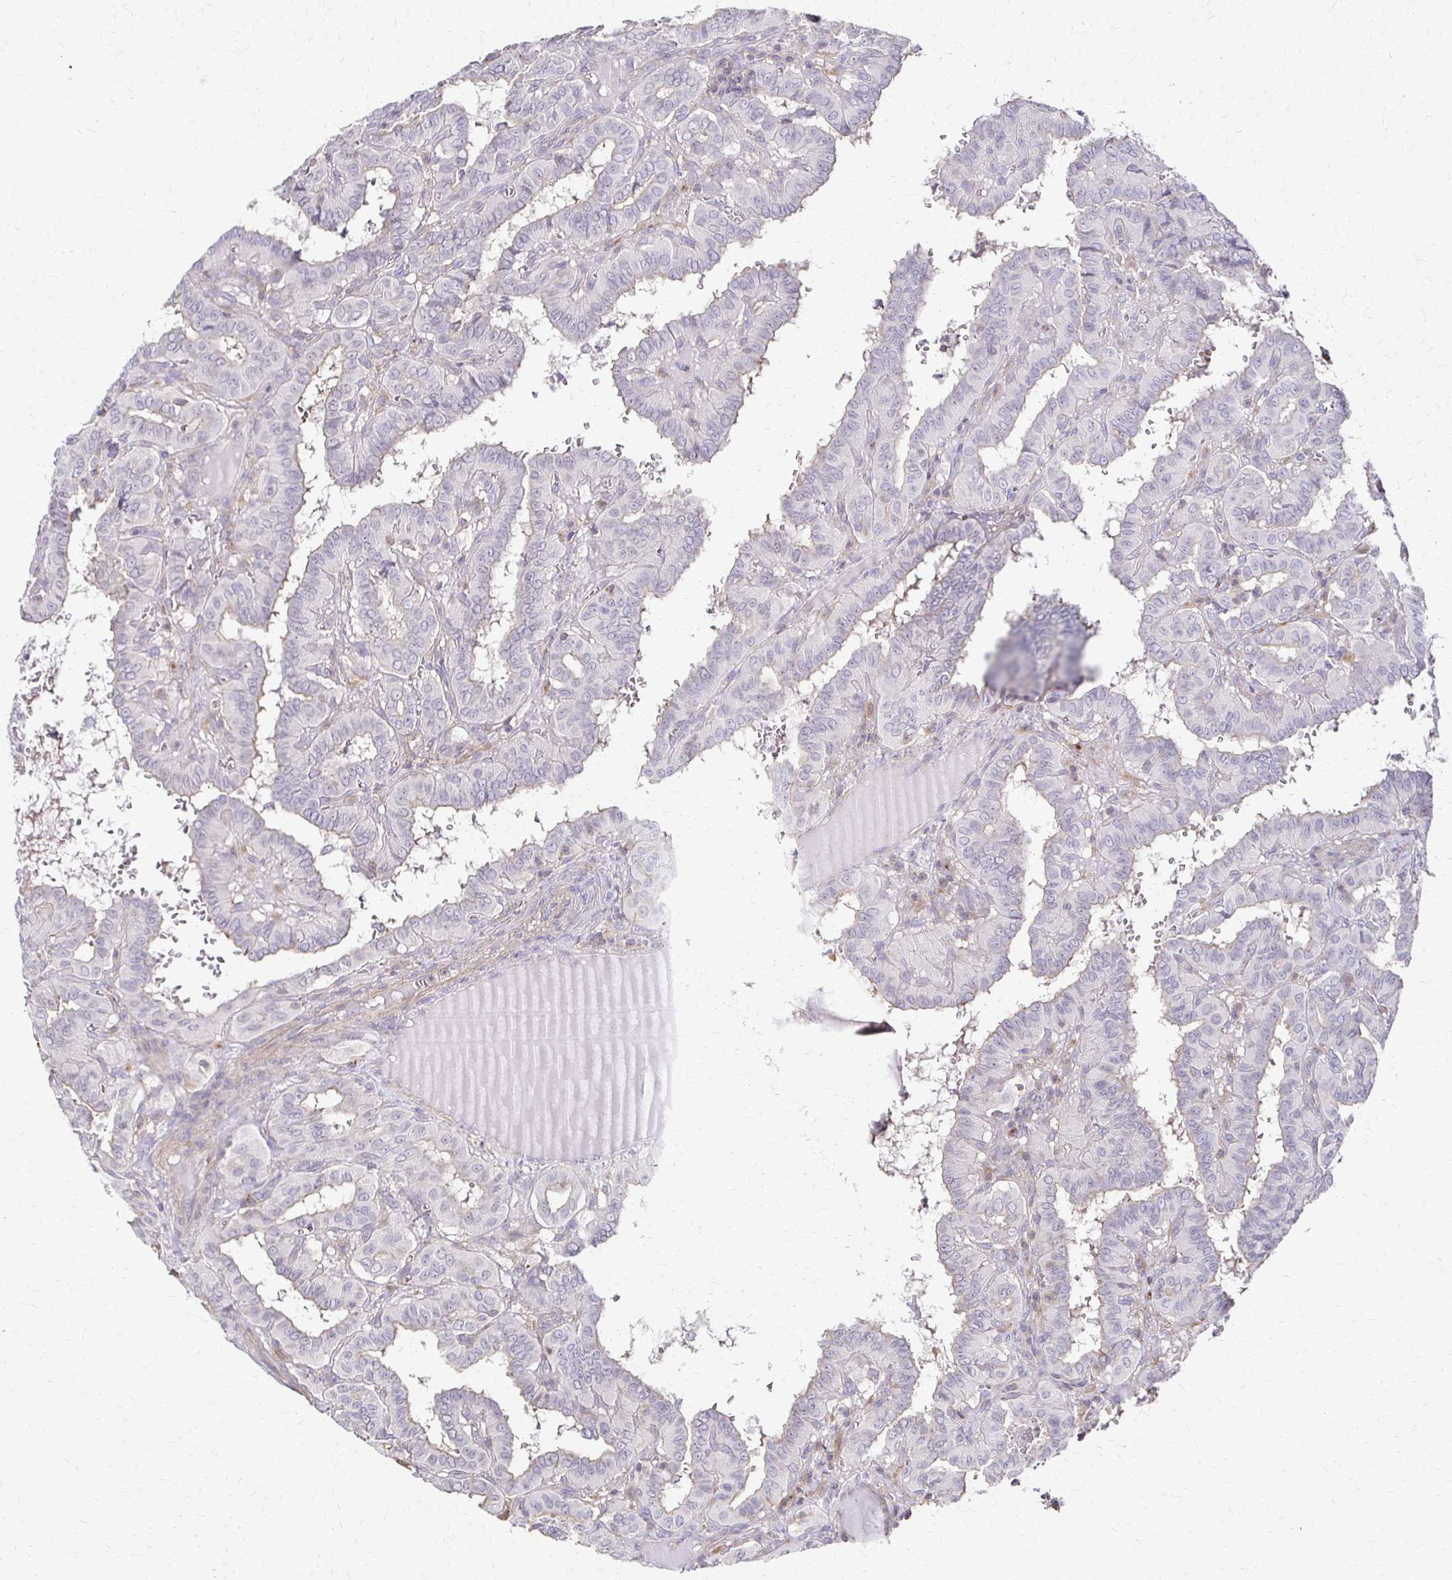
{"staining": {"intensity": "negative", "quantity": "none", "location": "none"}, "tissue": "thyroid cancer", "cell_type": "Tumor cells", "image_type": "cancer", "snomed": [{"axis": "morphology", "description": "Papillary adenocarcinoma, NOS"}, {"axis": "topography", "description": "Thyroid gland"}], "caption": "Immunohistochemistry micrograph of neoplastic tissue: thyroid cancer stained with DAB demonstrates no significant protein expression in tumor cells.", "gene": "C1QTNF7", "patient": {"sex": "female", "age": 21}}